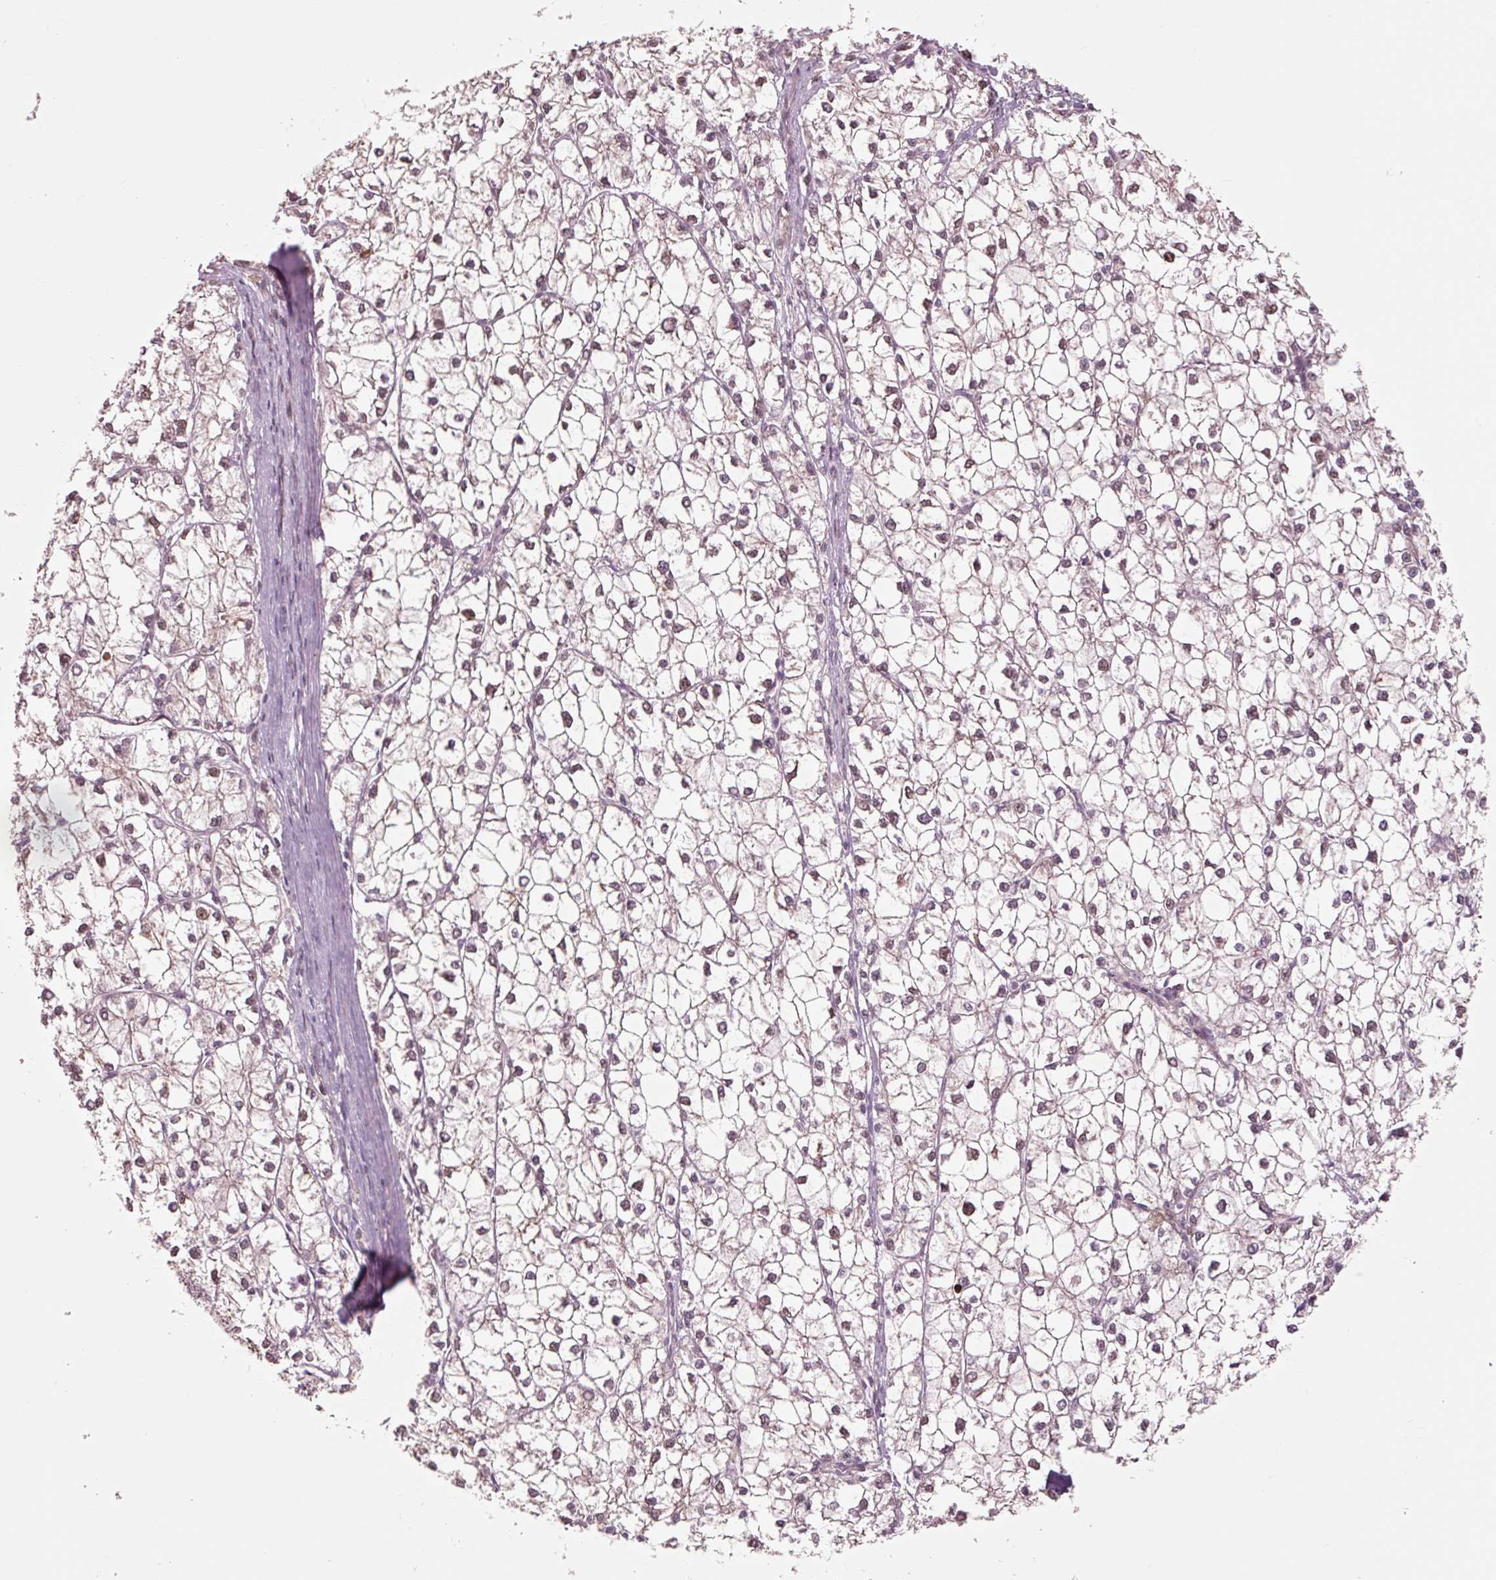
{"staining": {"intensity": "weak", "quantity": "25%-75%", "location": "nuclear"}, "tissue": "liver cancer", "cell_type": "Tumor cells", "image_type": "cancer", "snomed": [{"axis": "morphology", "description": "Carcinoma, Hepatocellular, NOS"}, {"axis": "topography", "description": "Liver"}], "caption": "Protein expression analysis of liver cancer displays weak nuclear staining in about 25%-75% of tumor cells. The staining was performed using DAB, with brown indicating positive protein expression. Nuclei are stained blue with hematoxylin.", "gene": "DAPP1", "patient": {"sex": "female", "age": 43}}